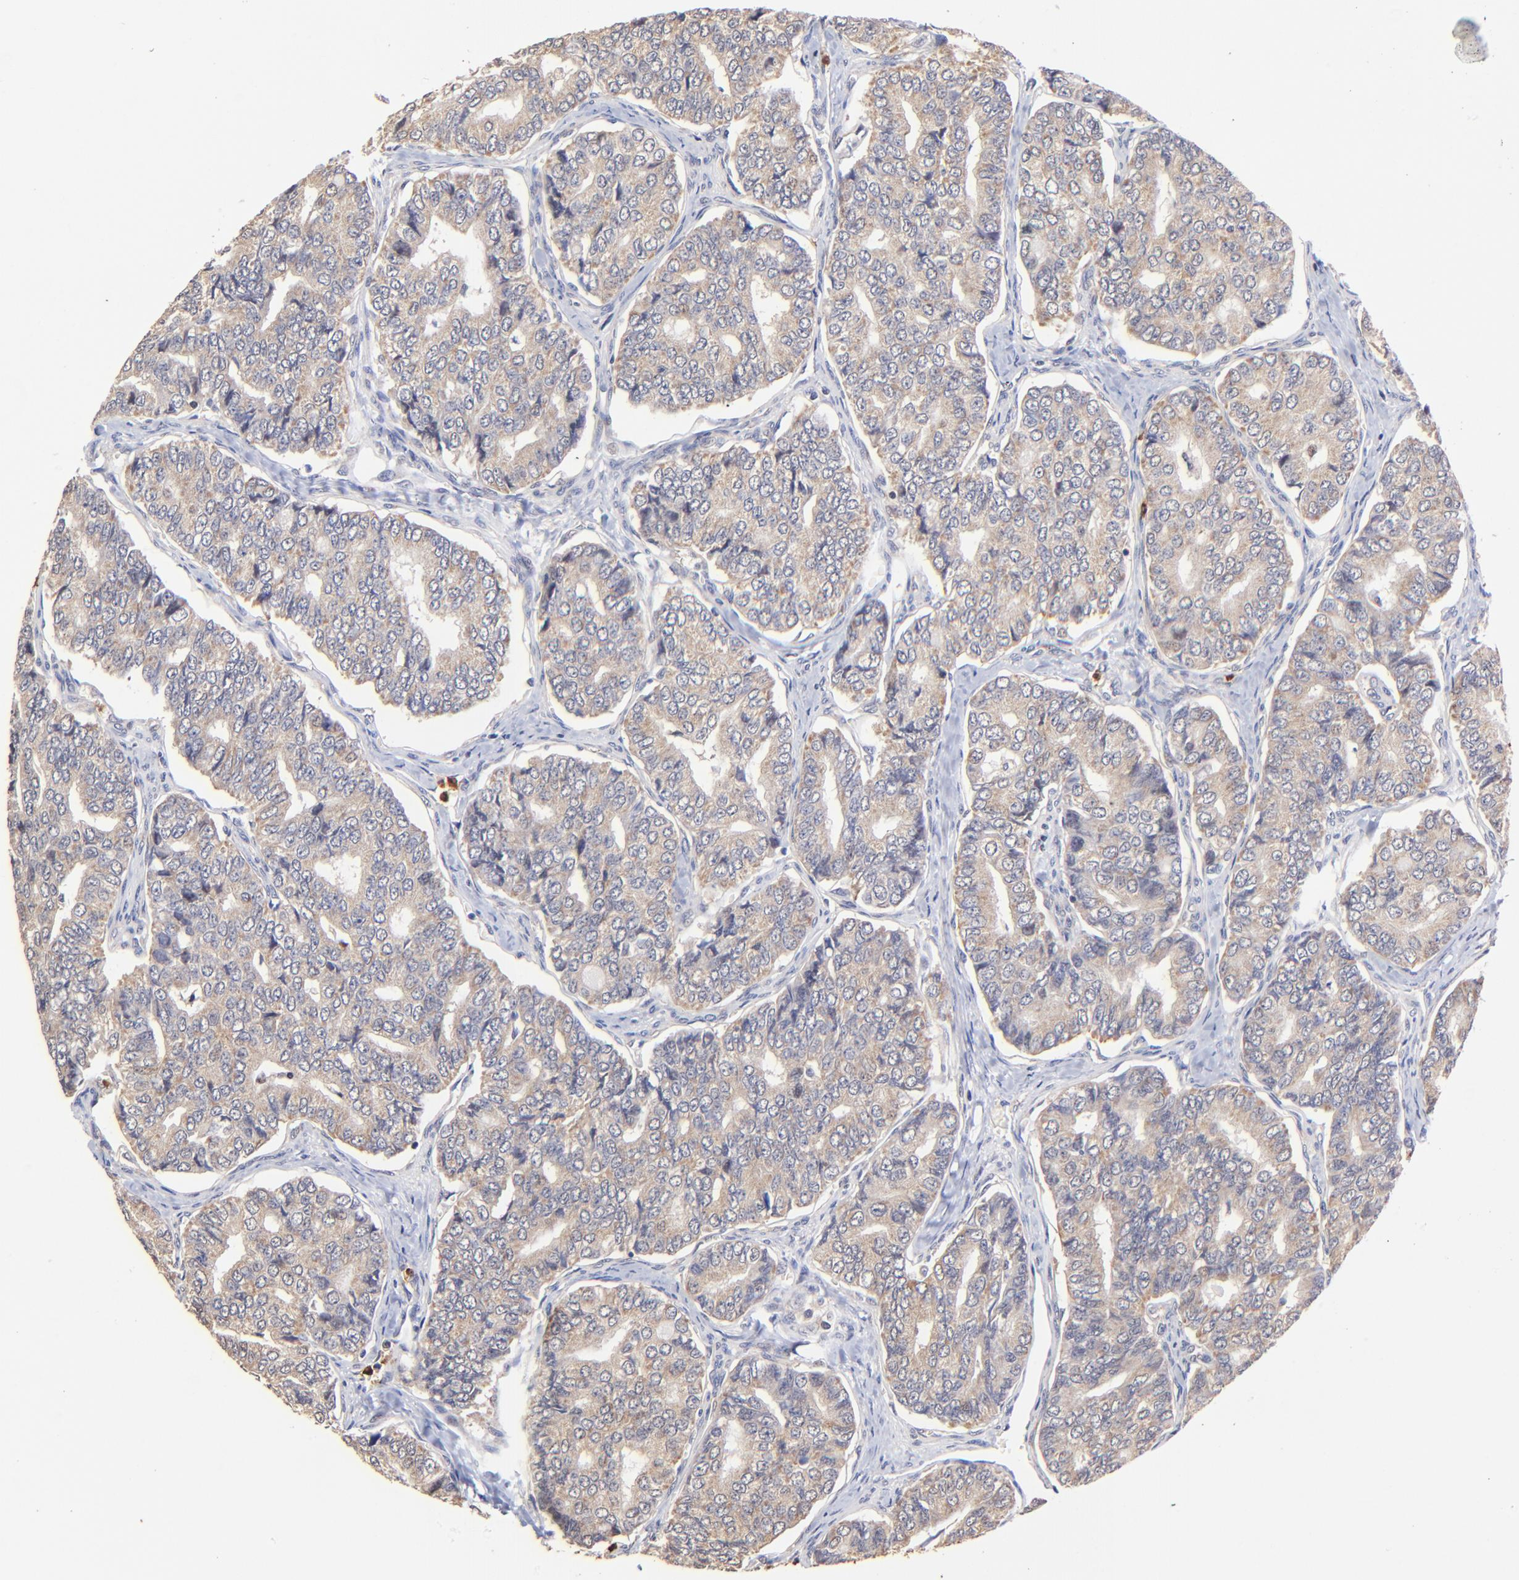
{"staining": {"intensity": "weak", "quantity": ">75%", "location": "cytoplasmic/membranous"}, "tissue": "thyroid cancer", "cell_type": "Tumor cells", "image_type": "cancer", "snomed": [{"axis": "morphology", "description": "Papillary adenocarcinoma, NOS"}, {"axis": "topography", "description": "Thyroid gland"}], "caption": "A histopathology image of human thyroid papillary adenocarcinoma stained for a protein exhibits weak cytoplasmic/membranous brown staining in tumor cells.", "gene": "BBOF1", "patient": {"sex": "female", "age": 35}}